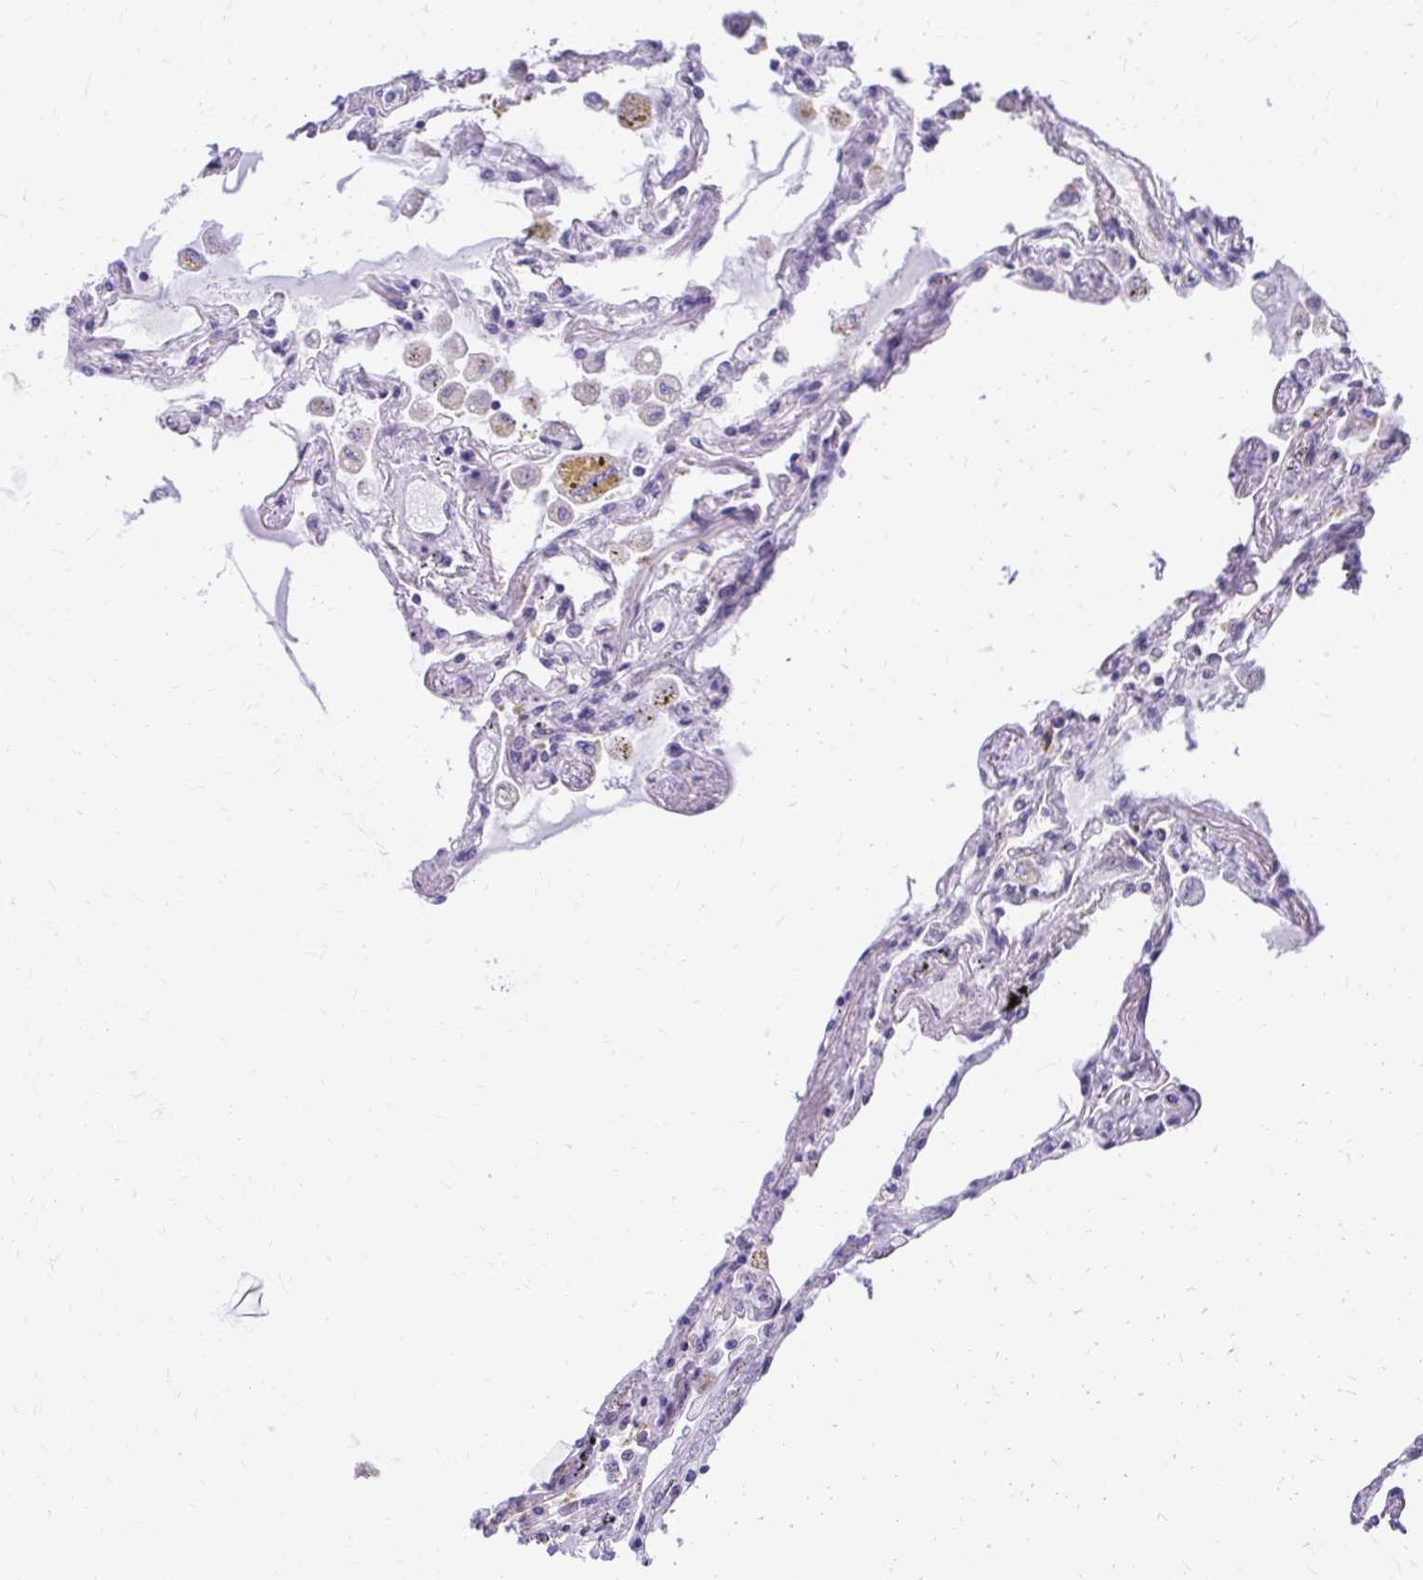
{"staining": {"intensity": "negative", "quantity": "none", "location": "none"}, "tissue": "lung", "cell_type": "Alveolar cells", "image_type": "normal", "snomed": [{"axis": "morphology", "description": "Normal tissue, NOS"}, {"axis": "morphology", "description": "Adenocarcinoma, NOS"}, {"axis": "topography", "description": "Cartilage tissue"}, {"axis": "topography", "description": "Lung"}], "caption": "A photomicrograph of human lung is negative for staining in alveolar cells. (Brightfield microscopy of DAB (3,3'-diaminobenzidine) immunohistochemistry (IHC) at high magnification).", "gene": "NIFK", "patient": {"sex": "female", "age": 67}}